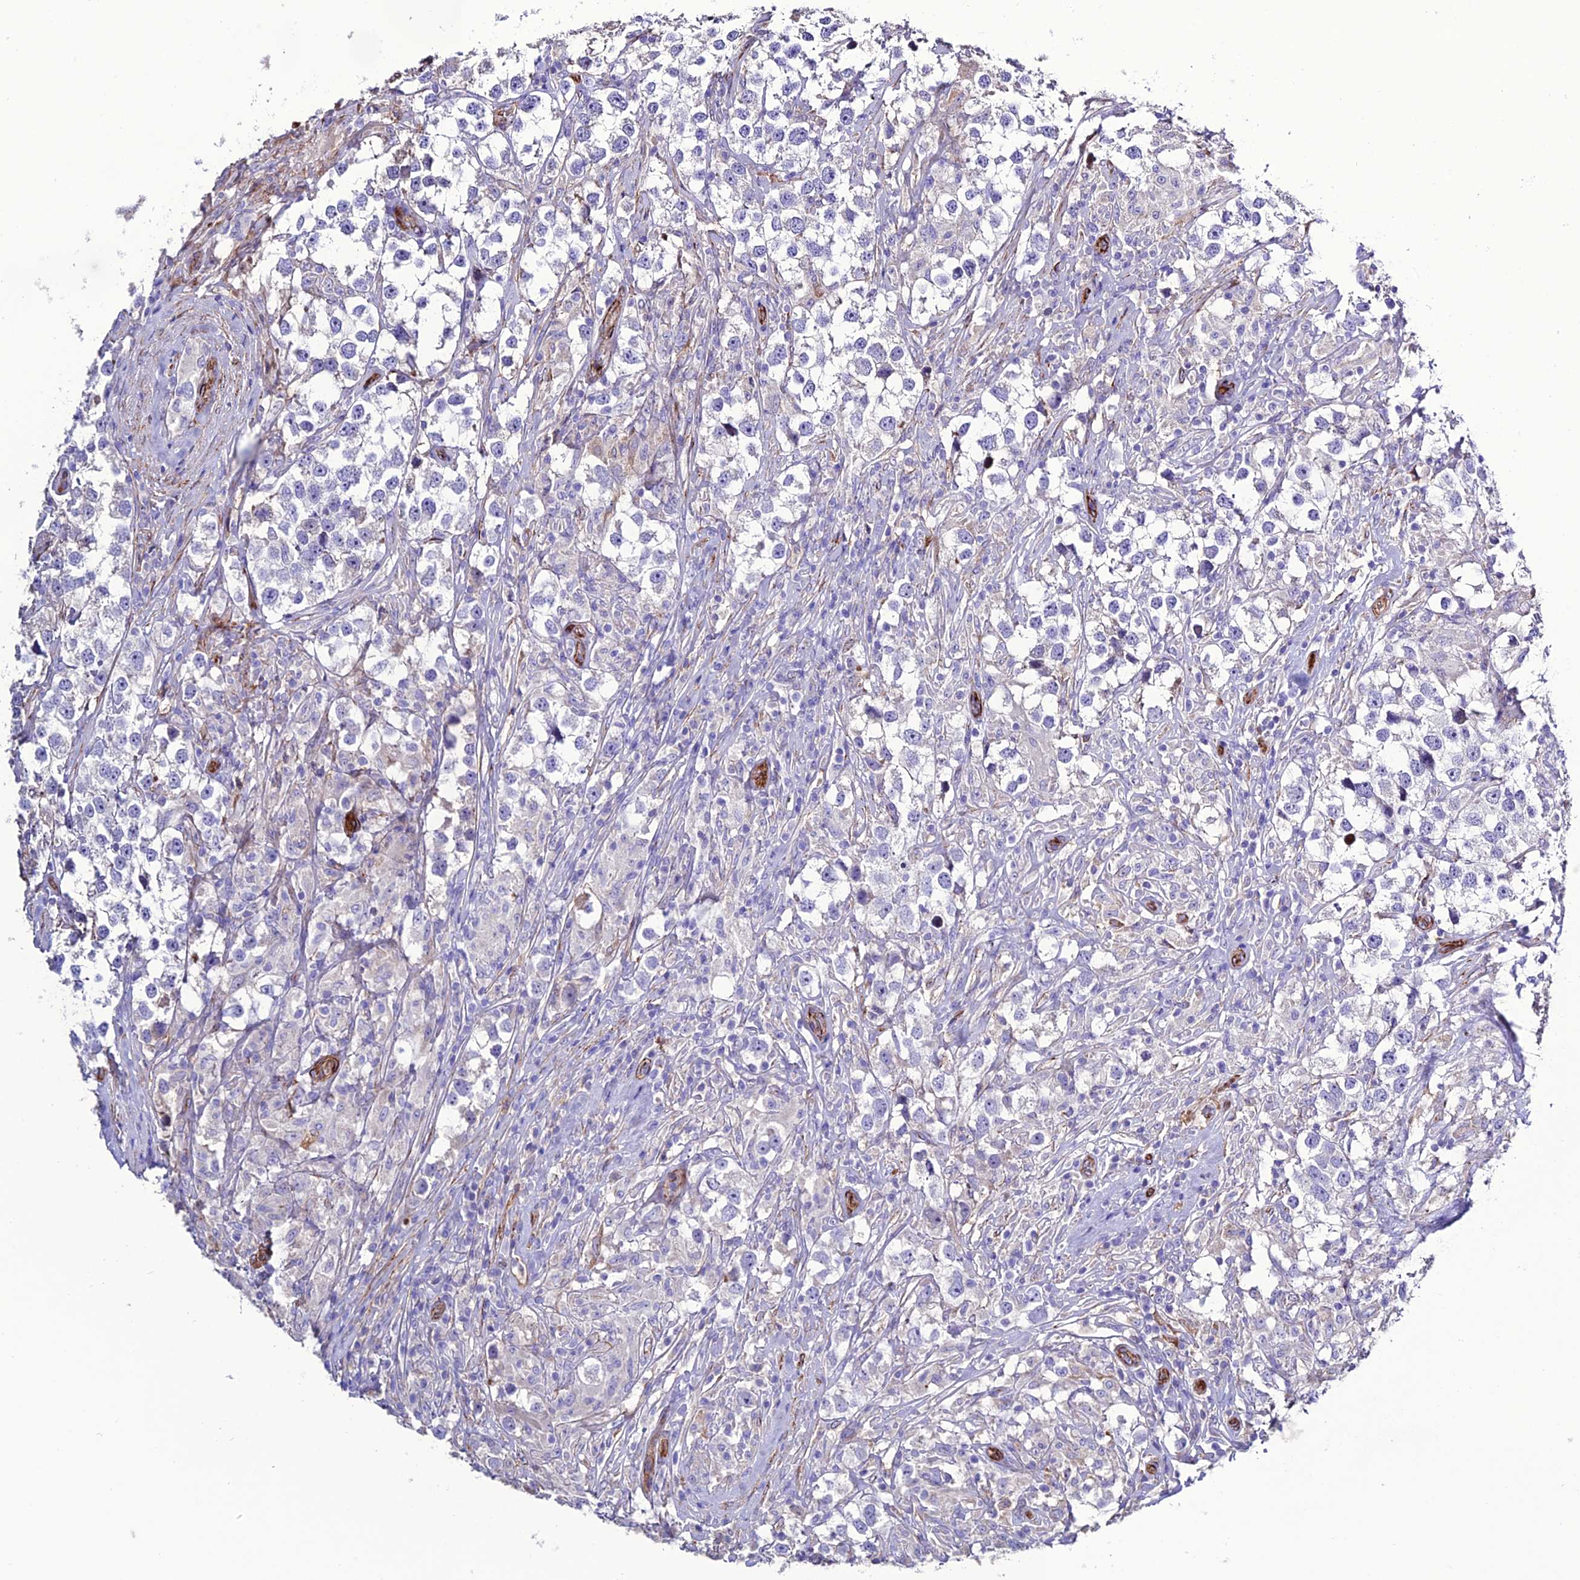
{"staining": {"intensity": "negative", "quantity": "none", "location": "none"}, "tissue": "testis cancer", "cell_type": "Tumor cells", "image_type": "cancer", "snomed": [{"axis": "morphology", "description": "Seminoma, NOS"}, {"axis": "topography", "description": "Testis"}], "caption": "Immunohistochemistry (IHC) of human testis cancer (seminoma) displays no positivity in tumor cells.", "gene": "REX1BD", "patient": {"sex": "male", "age": 46}}